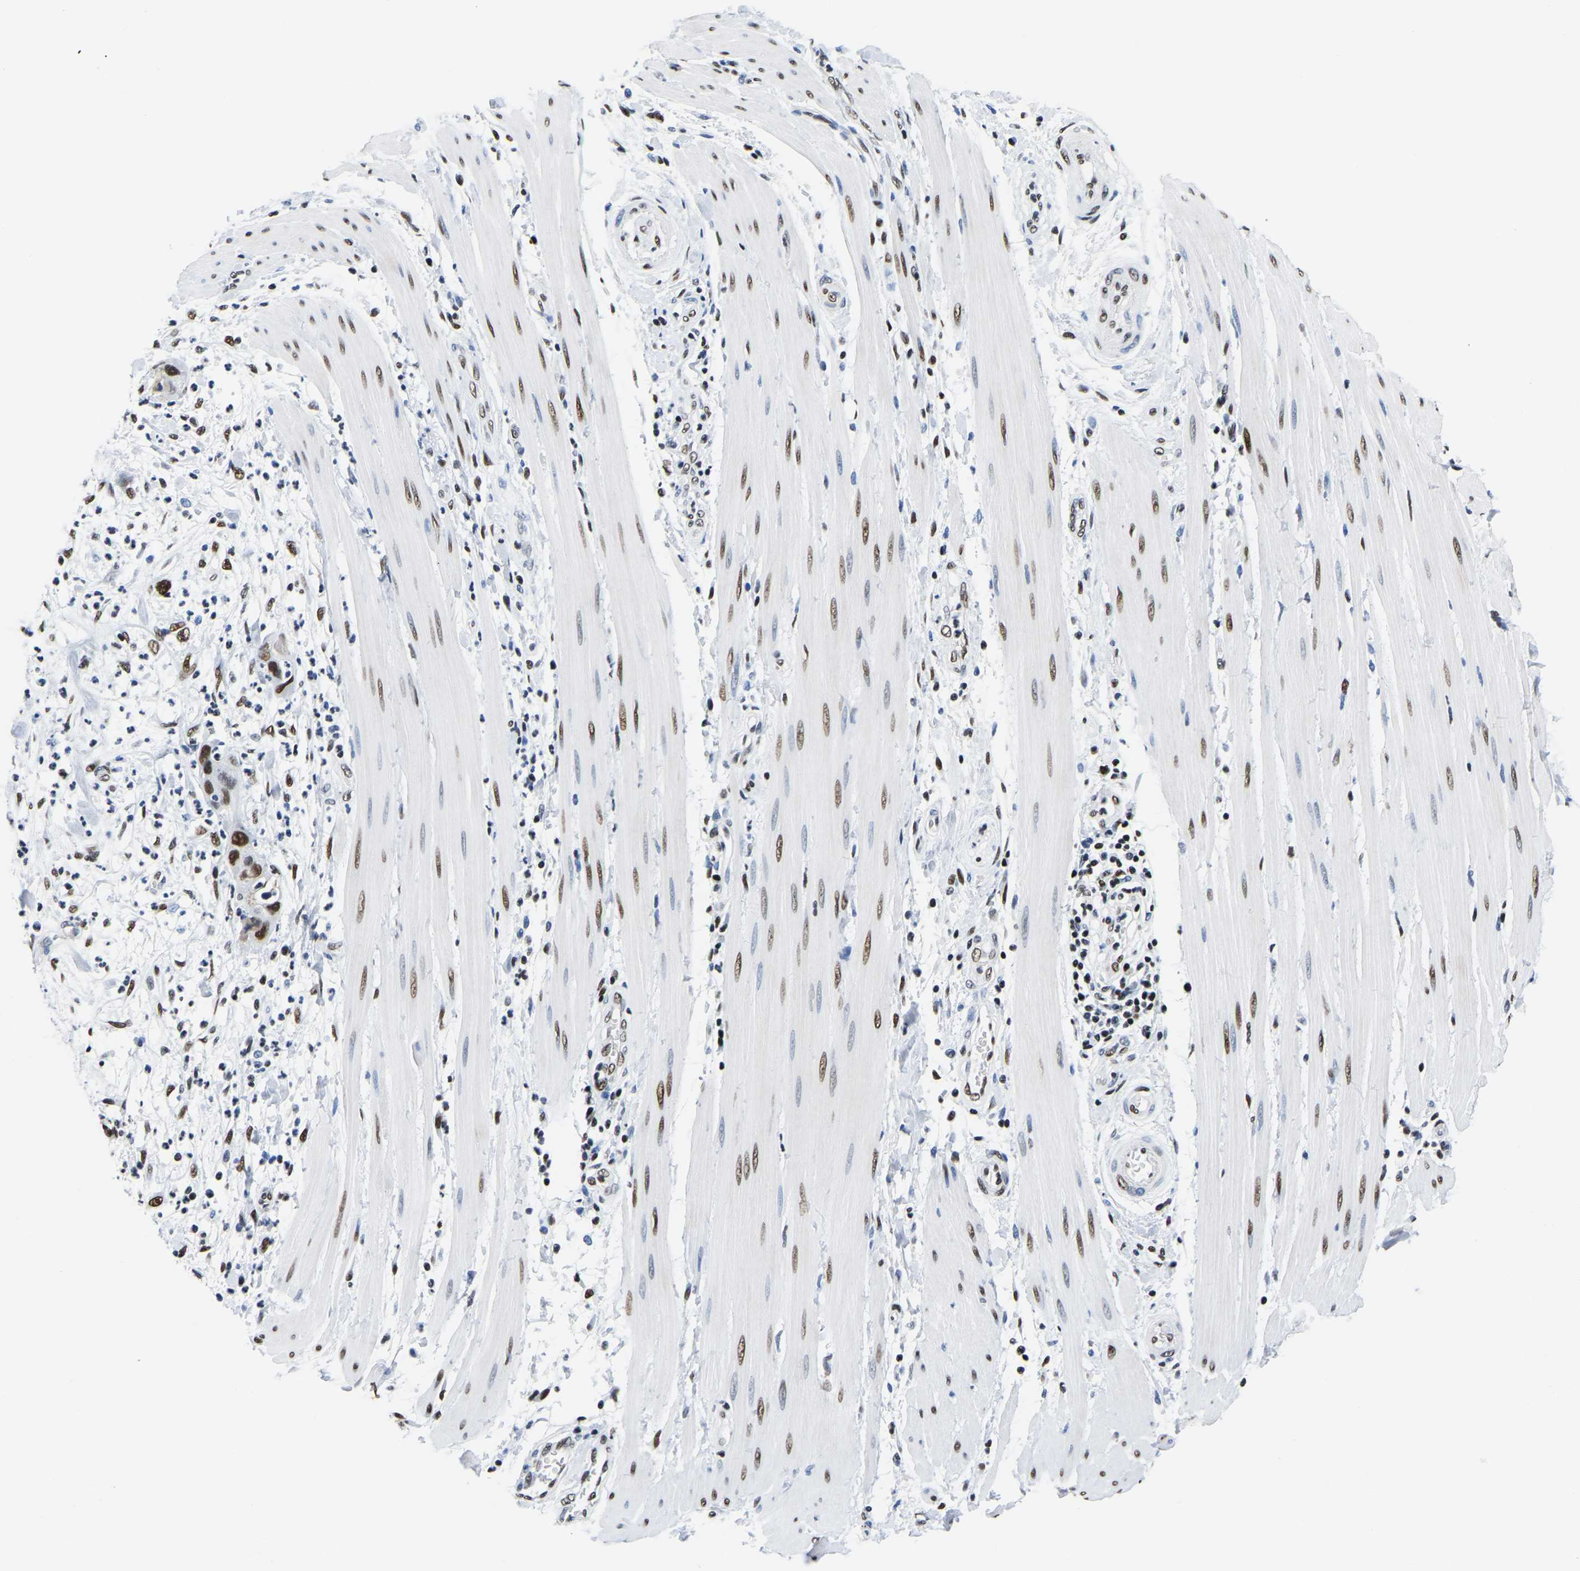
{"staining": {"intensity": "moderate", "quantity": ">75%", "location": "nuclear"}, "tissue": "pancreatic cancer", "cell_type": "Tumor cells", "image_type": "cancer", "snomed": [{"axis": "morphology", "description": "Adenocarcinoma, NOS"}, {"axis": "topography", "description": "Pancreas"}], "caption": "Brown immunohistochemical staining in pancreatic cancer (adenocarcinoma) displays moderate nuclear positivity in approximately >75% of tumor cells.", "gene": "UBA1", "patient": {"sex": "female", "age": 71}}